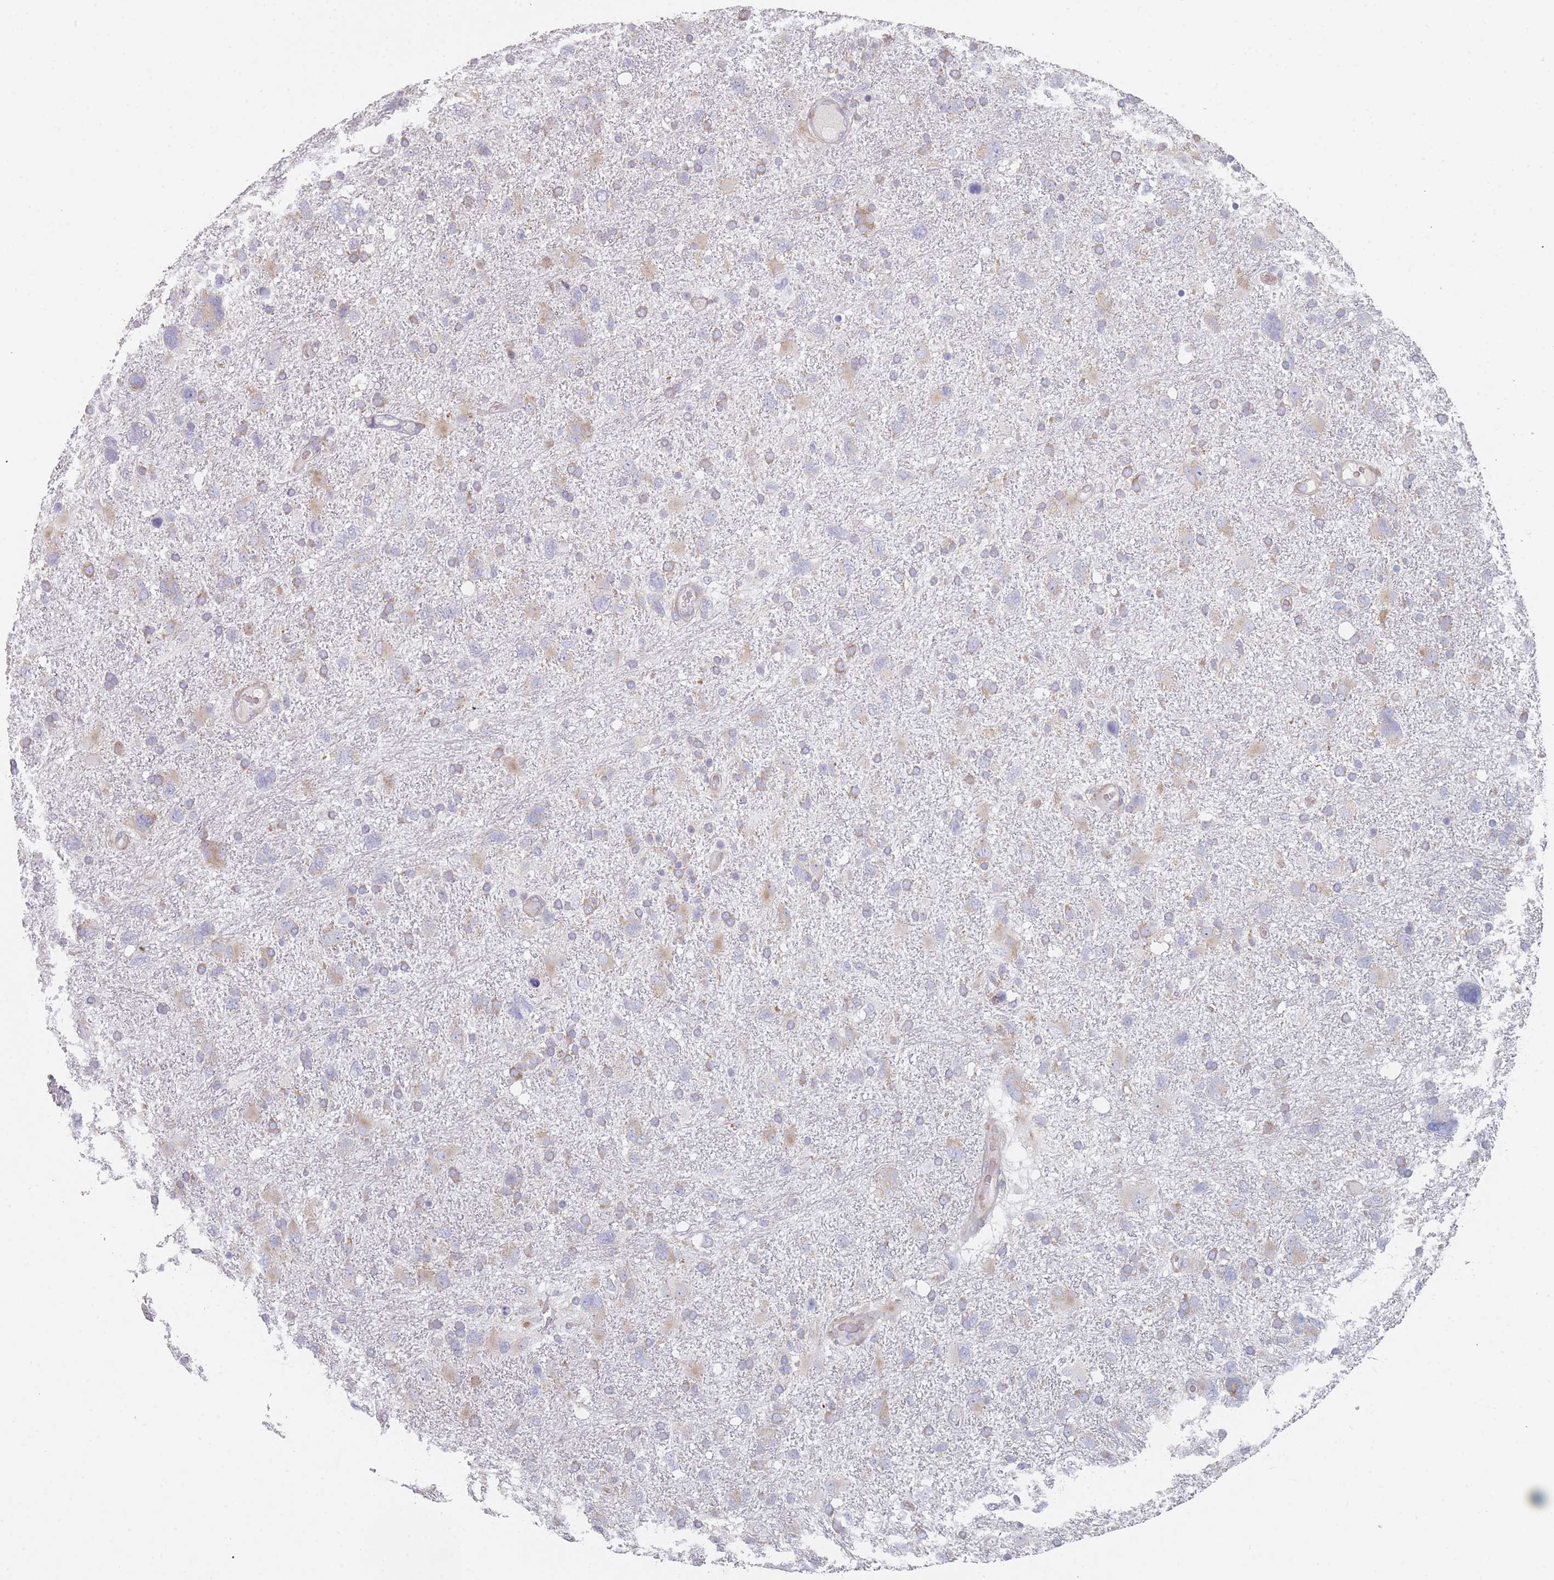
{"staining": {"intensity": "weak", "quantity": "<25%", "location": "cytoplasmic/membranous"}, "tissue": "glioma", "cell_type": "Tumor cells", "image_type": "cancer", "snomed": [{"axis": "morphology", "description": "Glioma, malignant, High grade"}, {"axis": "topography", "description": "Brain"}], "caption": "High power microscopy micrograph of an IHC micrograph of glioma, revealing no significant positivity in tumor cells.", "gene": "CACNG5", "patient": {"sex": "male", "age": 61}}